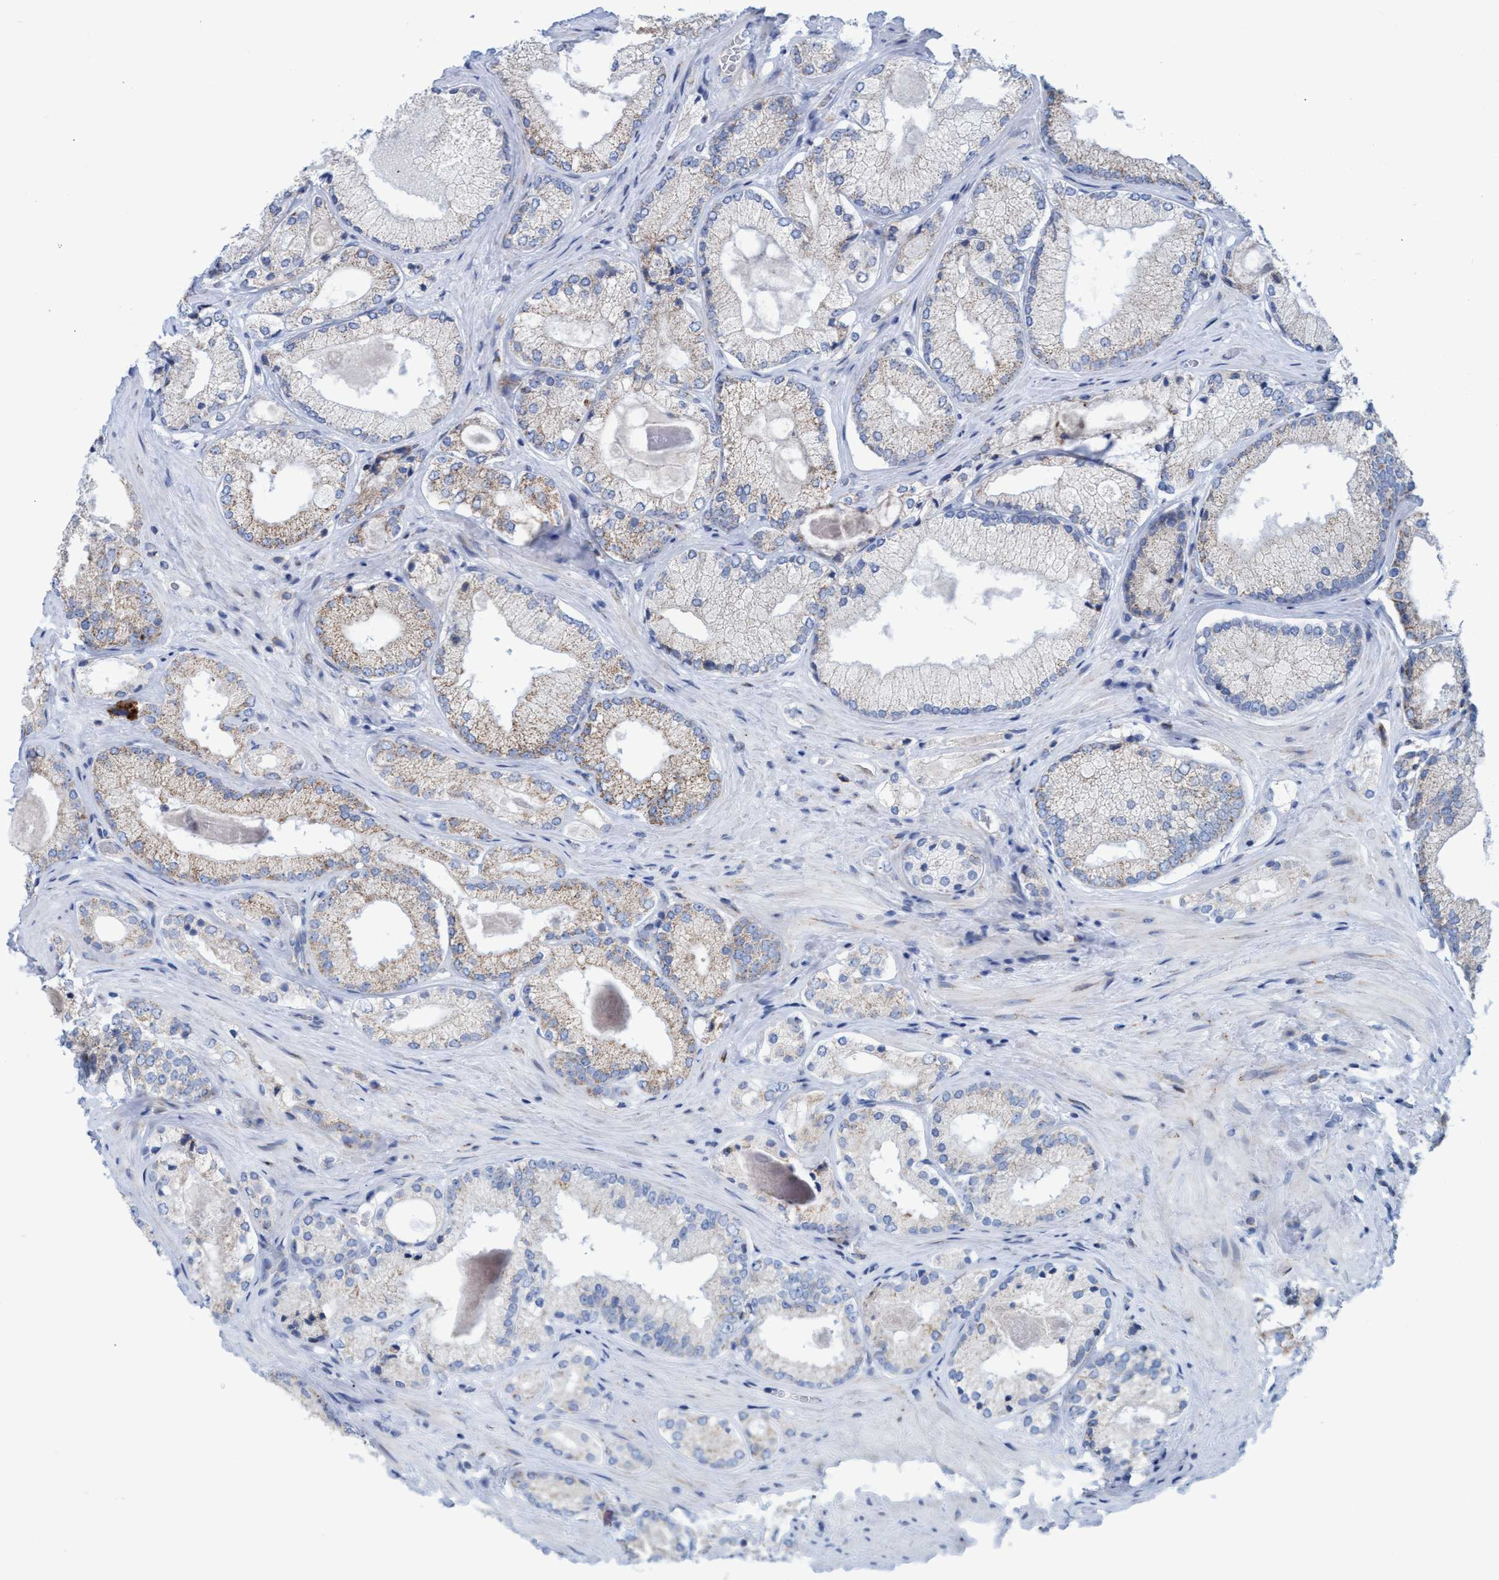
{"staining": {"intensity": "weak", "quantity": "25%-75%", "location": "cytoplasmic/membranous"}, "tissue": "prostate cancer", "cell_type": "Tumor cells", "image_type": "cancer", "snomed": [{"axis": "morphology", "description": "Adenocarcinoma, Low grade"}, {"axis": "topography", "description": "Prostate"}], "caption": "The histopathology image displays staining of prostate cancer (low-grade adenocarcinoma), revealing weak cytoplasmic/membranous protein expression (brown color) within tumor cells. Using DAB (3,3'-diaminobenzidine) (brown) and hematoxylin (blue) stains, captured at high magnification using brightfield microscopy.", "gene": "GGA3", "patient": {"sex": "male", "age": 65}}